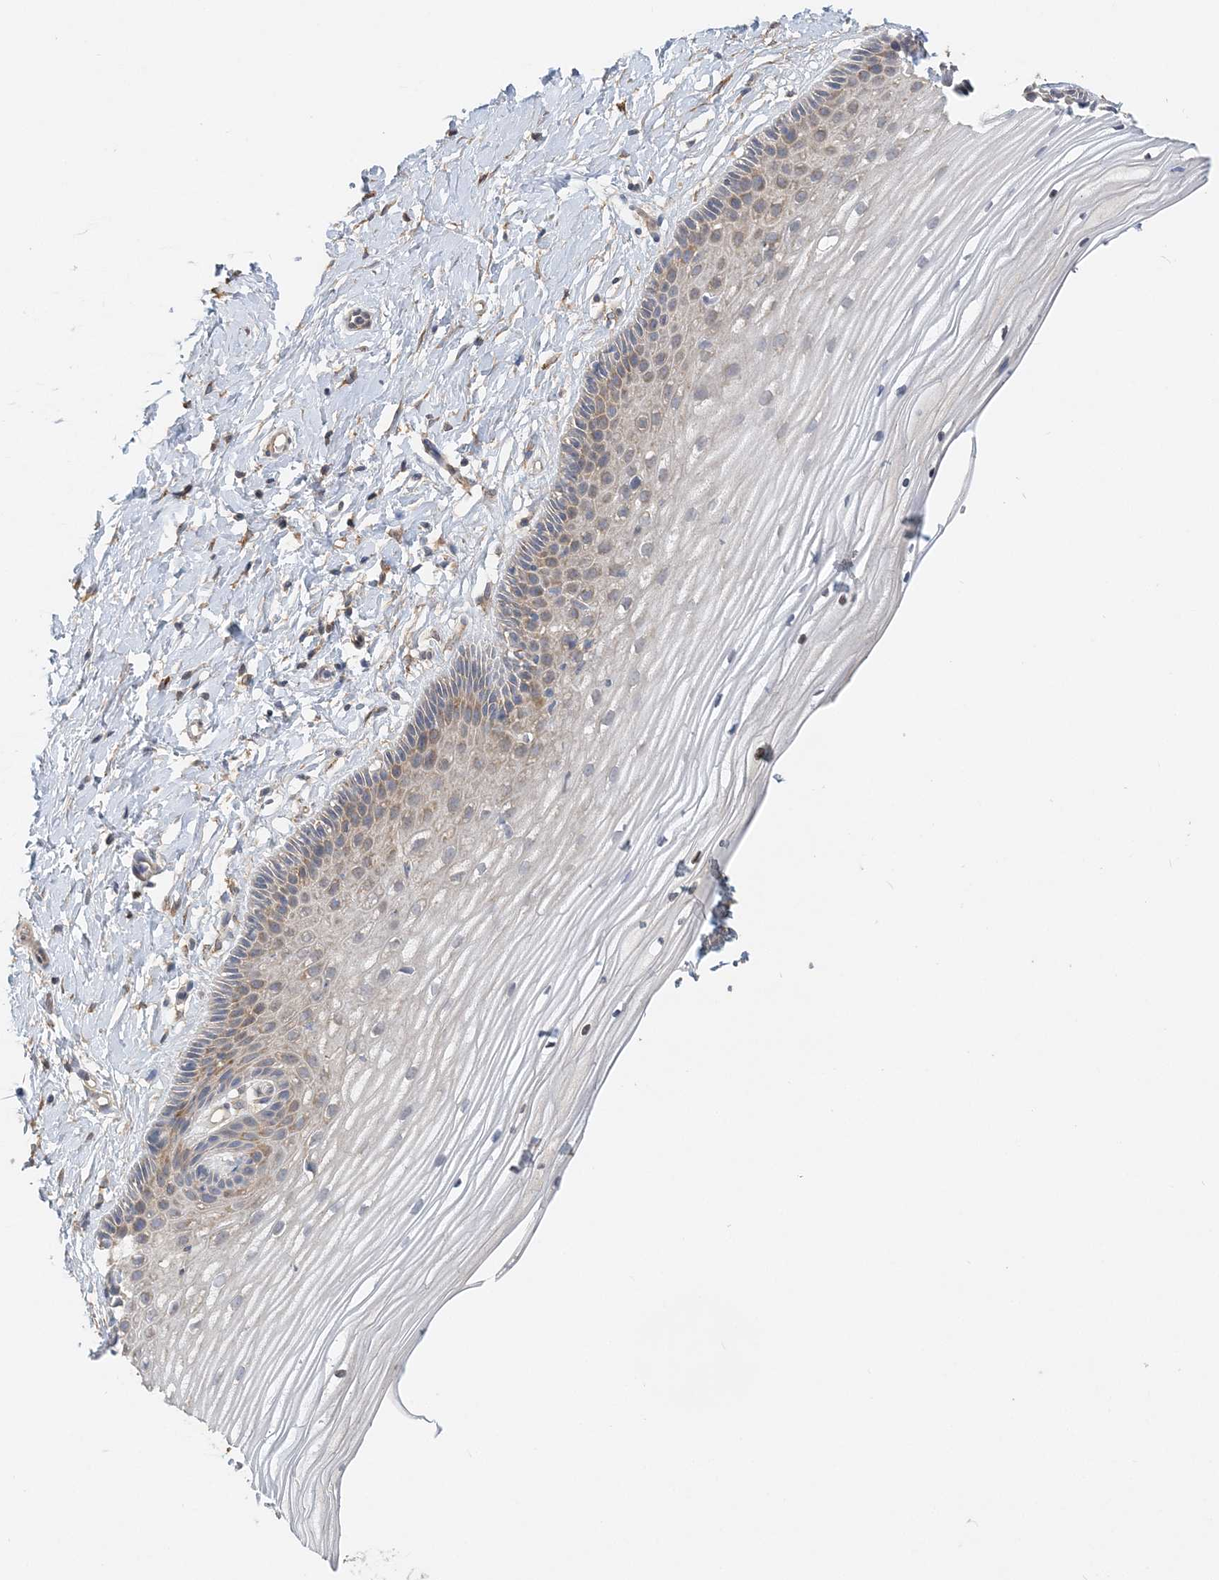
{"staining": {"intensity": "moderate", "quantity": "<25%", "location": "cytoplasmic/membranous"}, "tissue": "vagina", "cell_type": "Squamous epithelial cells", "image_type": "normal", "snomed": [{"axis": "morphology", "description": "Normal tissue, NOS"}, {"axis": "topography", "description": "Vagina"}, {"axis": "topography", "description": "Cervix"}], "caption": "An immunohistochemistry (IHC) micrograph of benign tissue is shown. Protein staining in brown shows moderate cytoplasmic/membranous positivity in vagina within squamous epithelial cells. The staining was performed using DAB (3,3'-diaminobenzidine), with brown indicating positive protein expression. Nuclei are stained blue with hematoxylin.", "gene": "MAP4K5", "patient": {"sex": "female", "age": 40}}